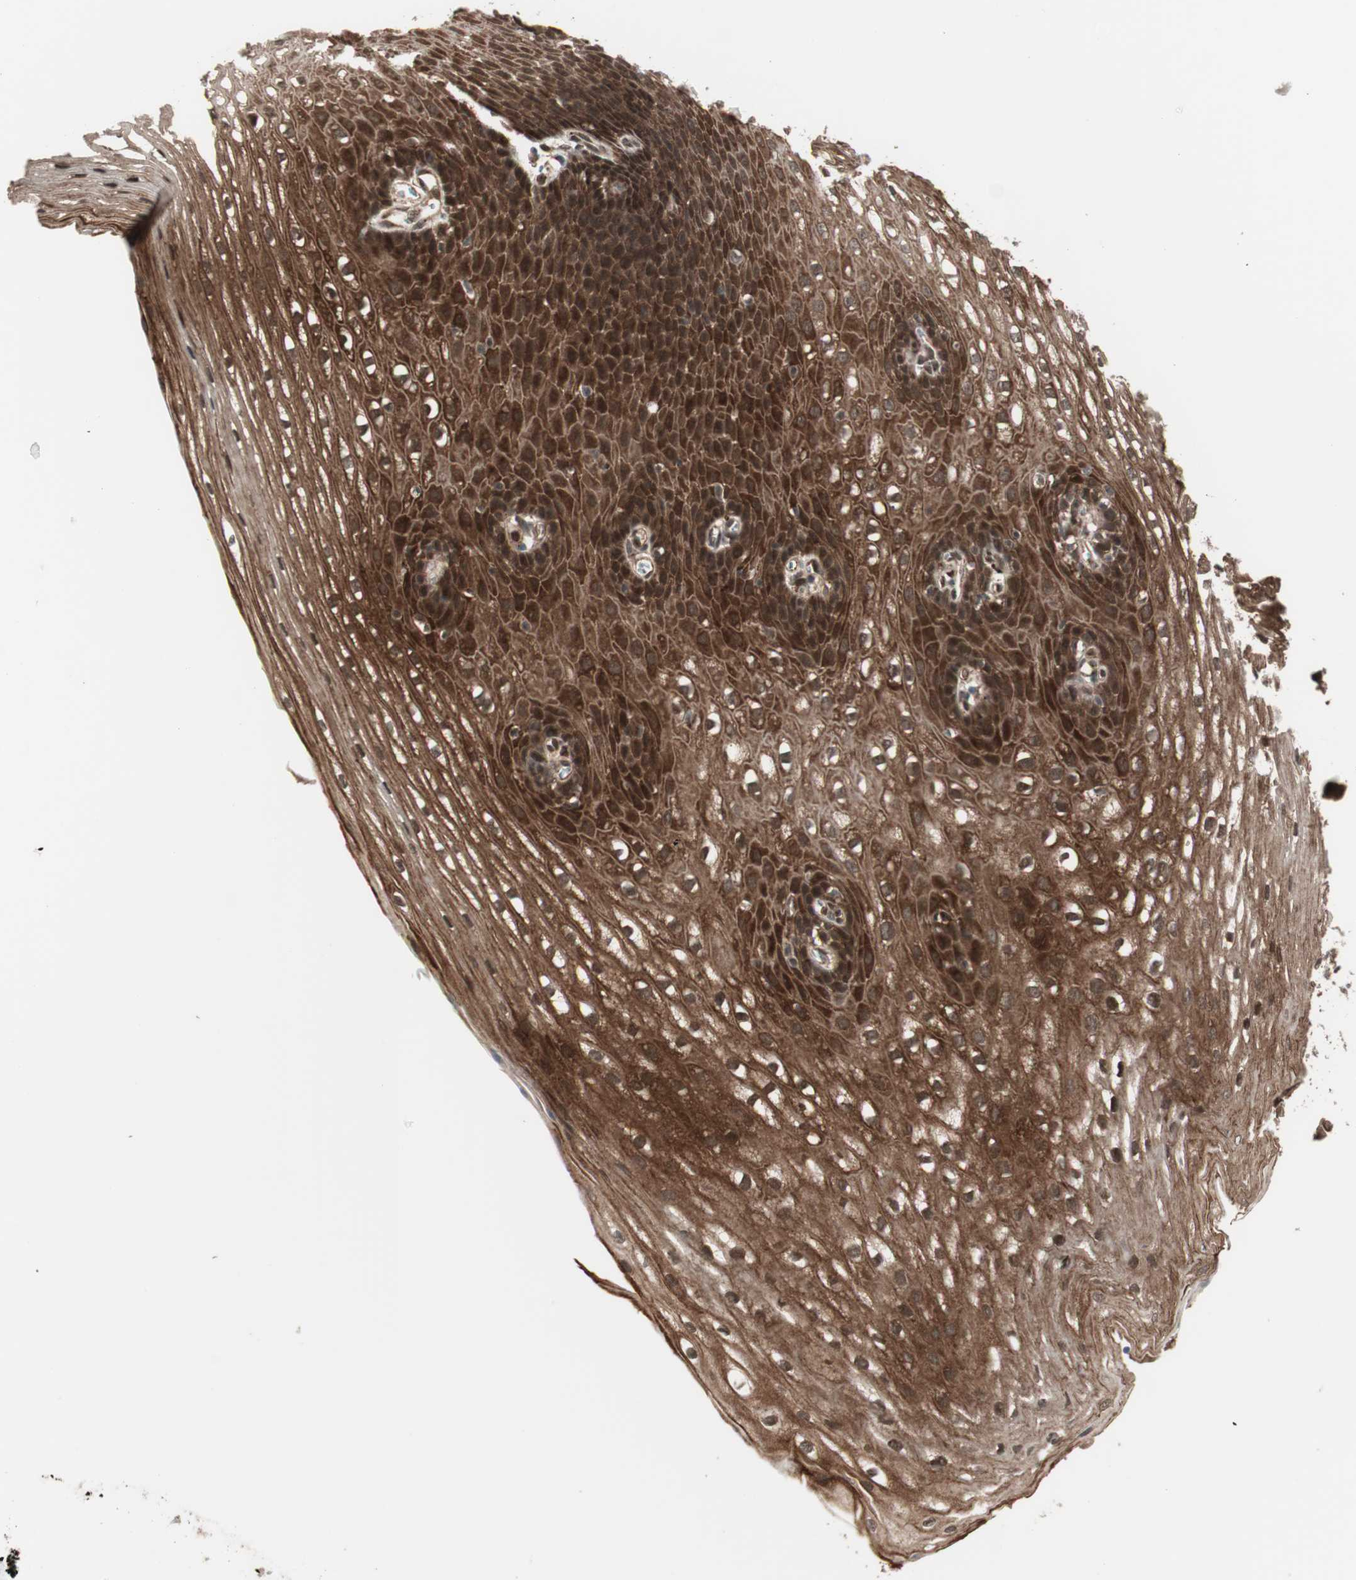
{"staining": {"intensity": "strong", "quantity": ">75%", "location": "cytoplasmic/membranous,nuclear"}, "tissue": "esophagus", "cell_type": "Squamous epithelial cells", "image_type": "normal", "snomed": [{"axis": "morphology", "description": "Normal tissue, NOS"}, {"axis": "topography", "description": "Esophagus"}], "caption": "This image exhibits immunohistochemistry (IHC) staining of unremarkable human esophagus, with high strong cytoplasmic/membranous,nuclear expression in about >75% of squamous epithelial cells.", "gene": "PRKG2", "patient": {"sex": "male", "age": 48}}